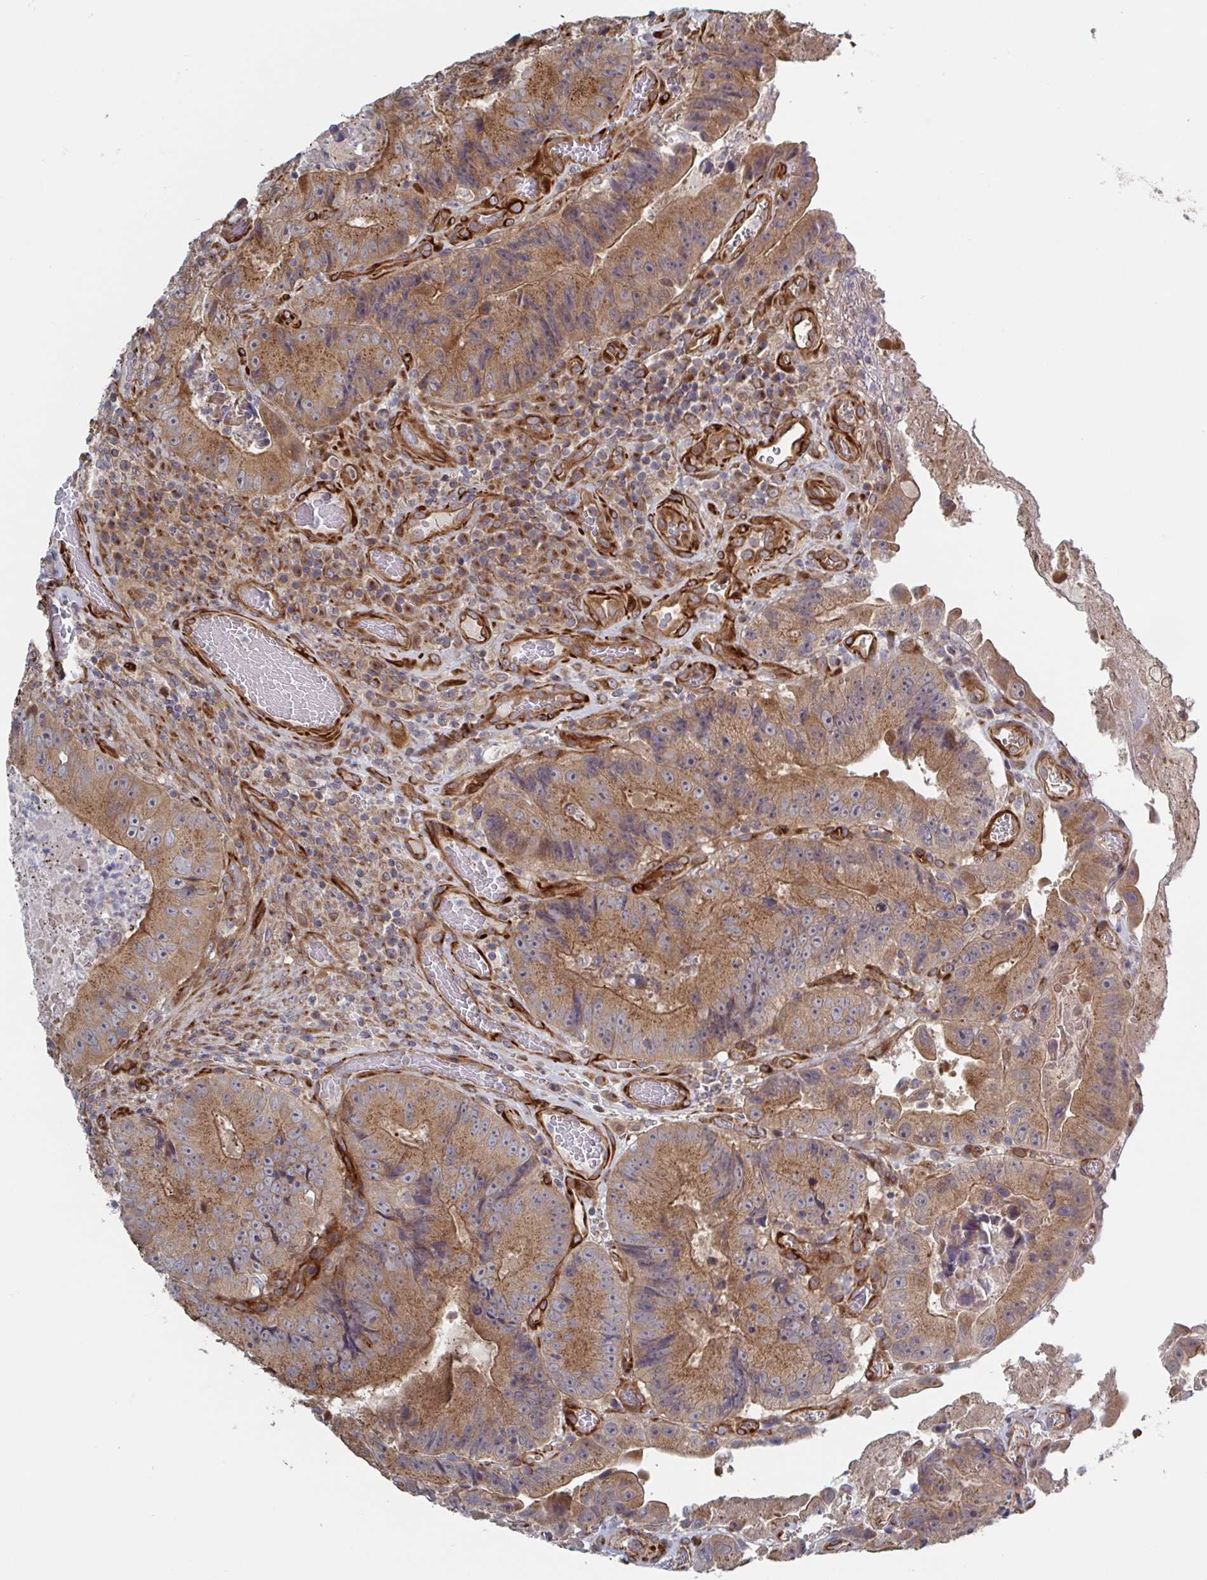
{"staining": {"intensity": "moderate", "quantity": ">75%", "location": "cytoplasmic/membranous"}, "tissue": "colorectal cancer", "cell_type": "Tumor cells", "image_type": "cancer", "snomed": [{"axis": "morphology", "description": "Adenocarcinoma, NOS"}, {"axis": "topography", "description": "Colon"}], "caption": "Colorectal adenocarcinoma stained with a protein marker exhibits moderate staining in tumor cells.", "gene": "DVL3", "patient": {"sex": "female", "age": 86}}